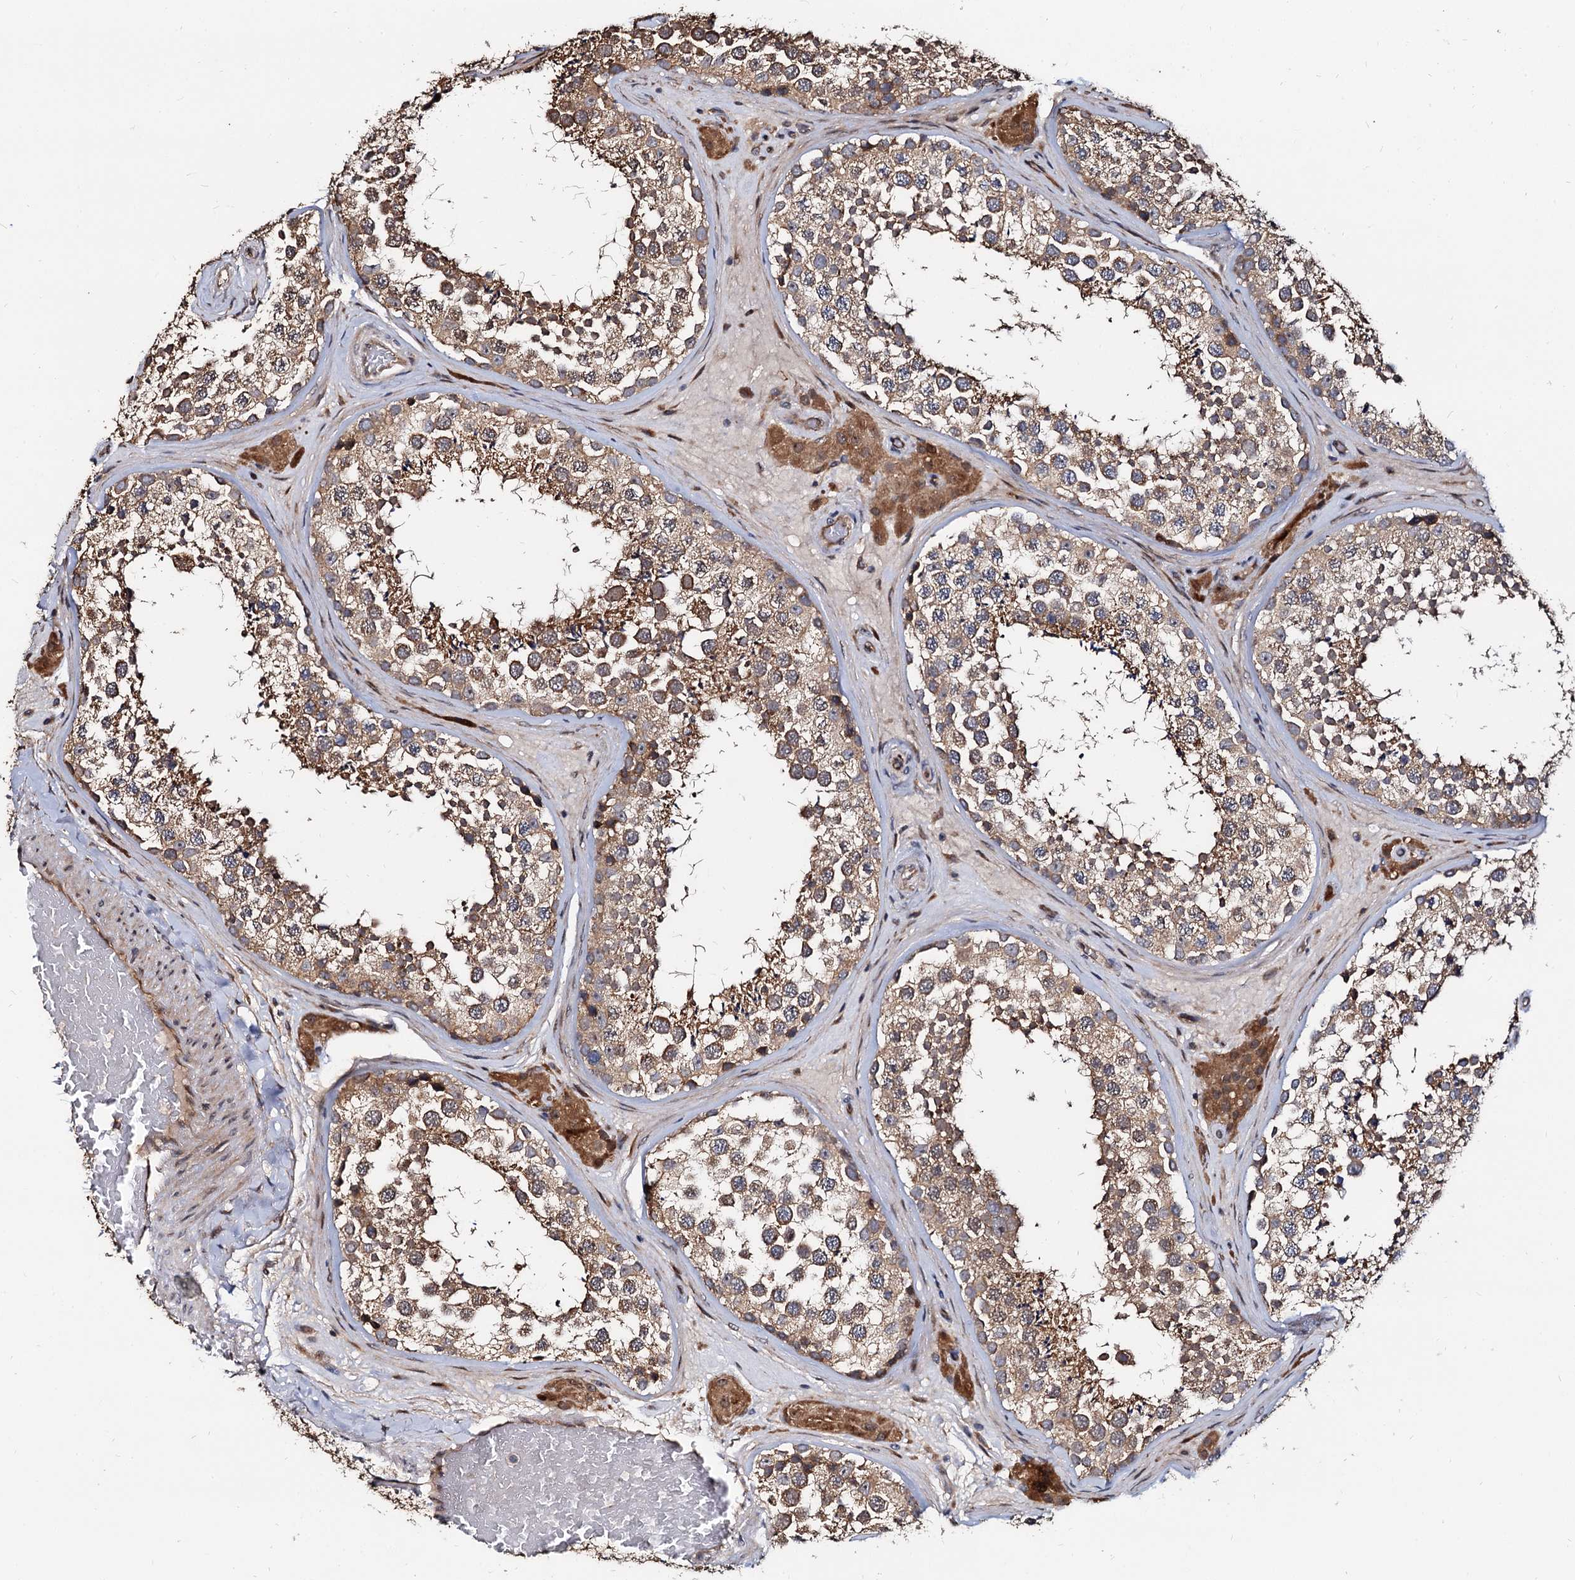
{"staining": {"intensity": "moderate", "quantity": ">75%", "location": "cytoplasmic/membranous"}, "tissue": "testis", "cell_type": "Cells in seminiferous ducts", "image_type": "normal", "snomed": [{"axis": "morphology", "description": "Normal tissue, NOS"}, {"axis": "topography", "description": "Testis"}], "caption": "Immunohistochemical staining of normal testis demonstrates >75% levels of moderate cytoplasmic/membranous protein expression in approximately >75% of cells in seminiferous ducts.", "gene": "WWC3", "patient": {"sex": "male", "age": 46}}